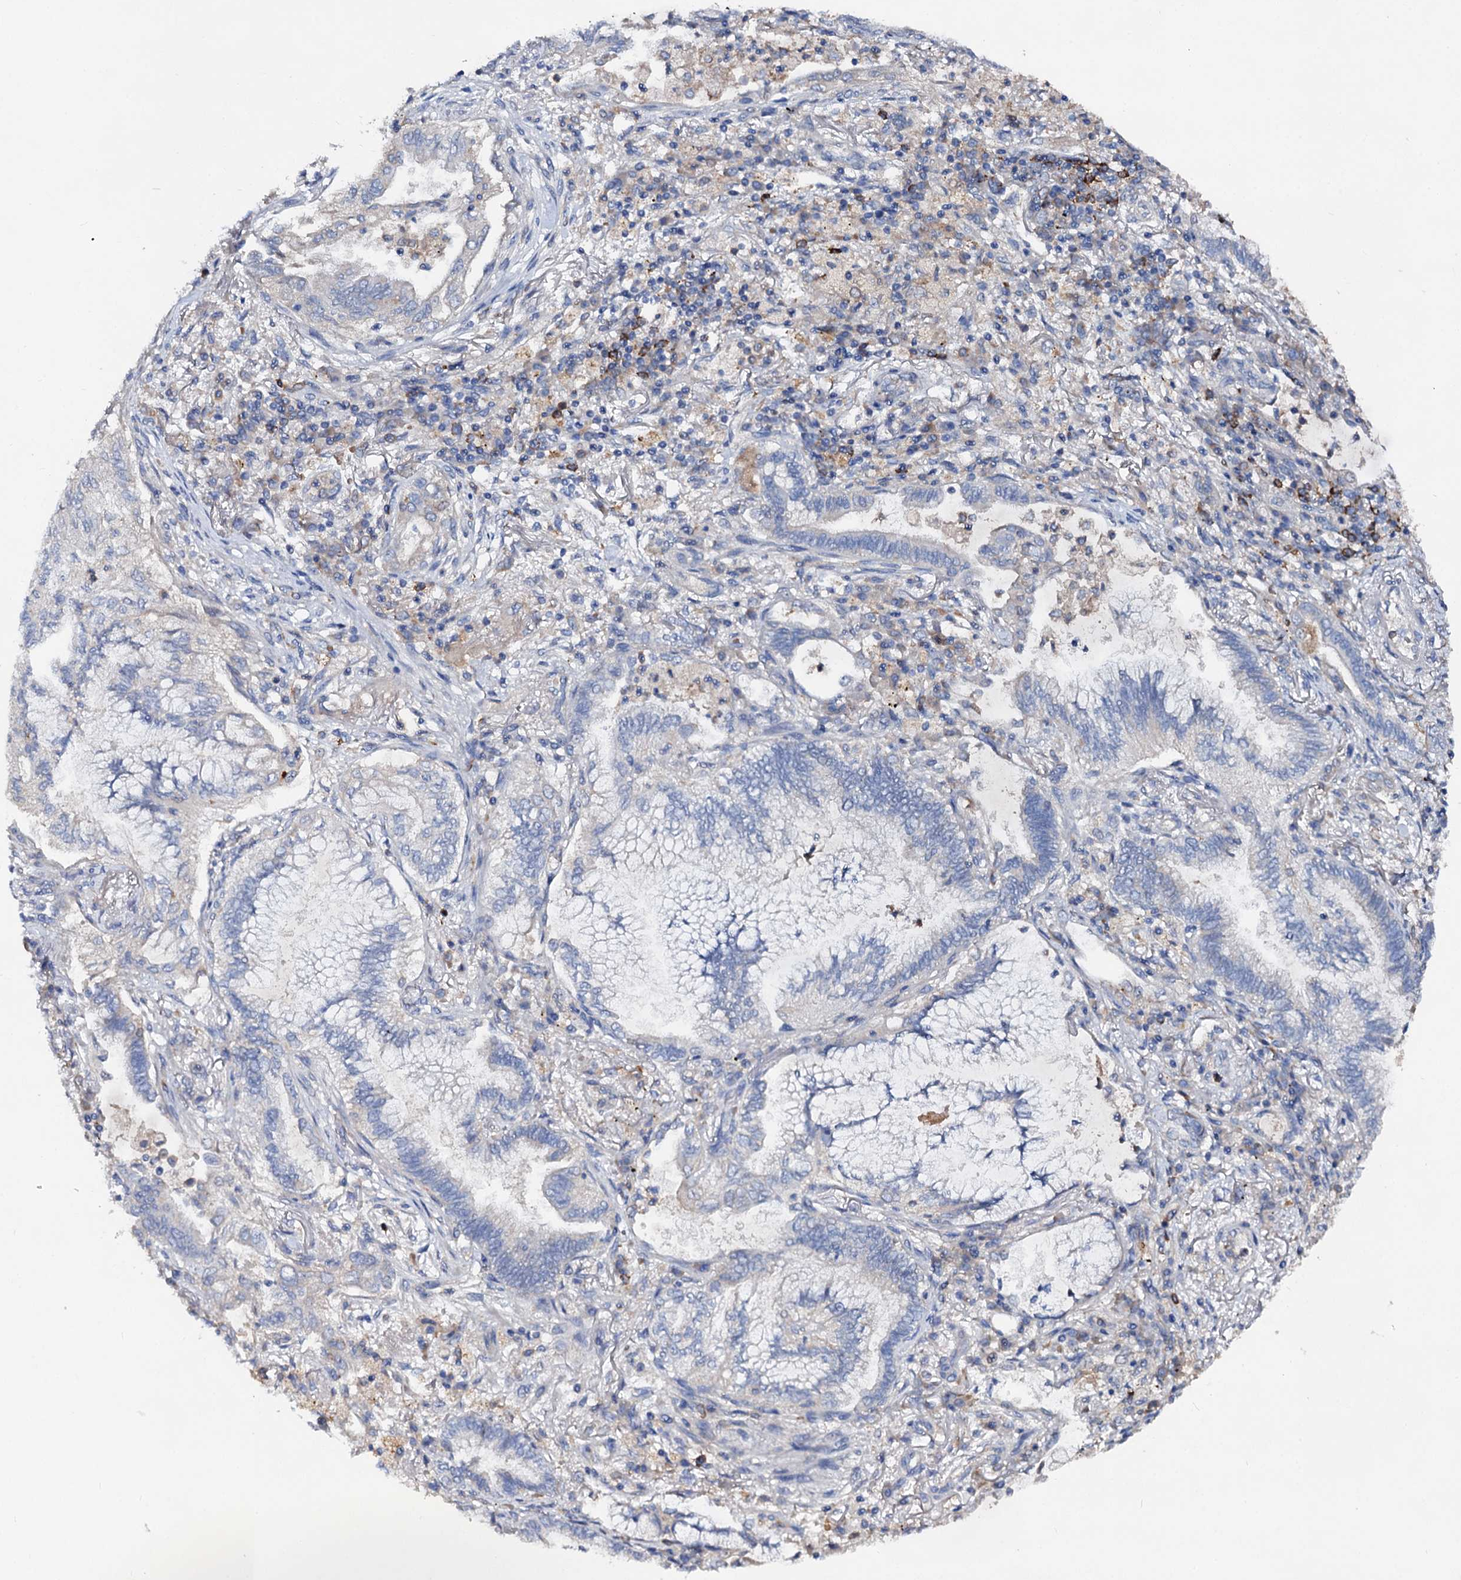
{"staining": {"intensity": "negative", "quantity": "none", "location": "none"}, "tissue": "lung cancer", "cell_type": "Tumor cells", "image_type": "cancer", "snomed": [{"axis": "morphology", "description": "Adenocarcinoma, NOS"}, {"axis": "topography", "description": "Lung"}], "caption": "This photomicrograph is of lung cancer stained with immunohistochemistry to label a protein in brown with the nuclei are counter-stained blue. There is no expression in tumor cells.", "gene": "HVCN1", "patient": {"sex": "female", "age": 70}}